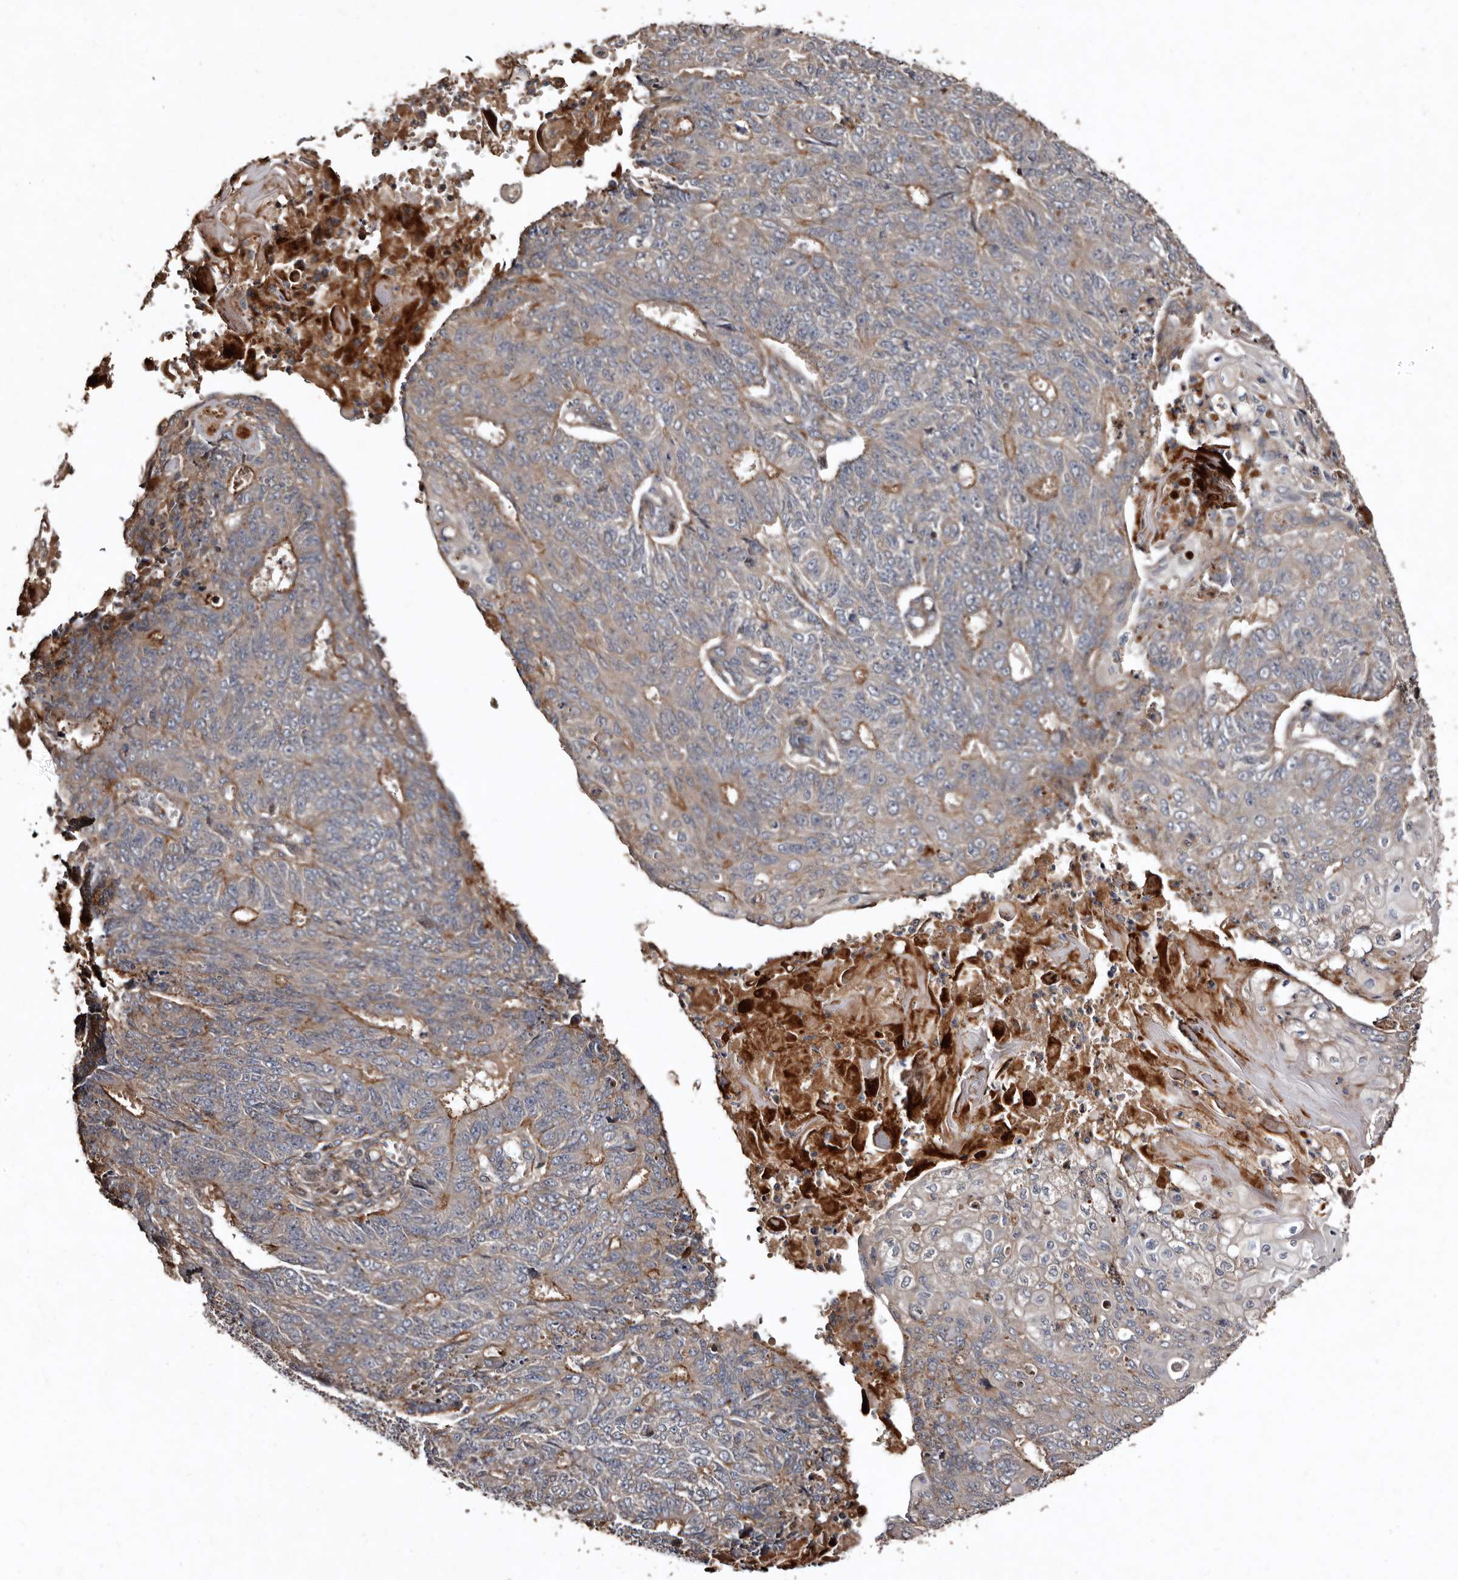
{"staining": {"intensity": "moderate", "quantity": "<25%", "location": "cytoplasmic/membranous"}, "tissue": "endometrial cancer", "cell_type": "Tumor cells", "image_type": "cancer", "snomed": [{"axis": "morphology", "description": "Adenocarcinoma, NOS"}, {"axis": "topography", "description": "Endometrium"}], "caption": "A low amount of moderate cytoplasmic/membranous staining is present in approximately <25% of tumor cells in adenocarcinoma (endometrial) tissue.", "gene": "PRKD3", "patient": {"sex": "female", "age": 32}}